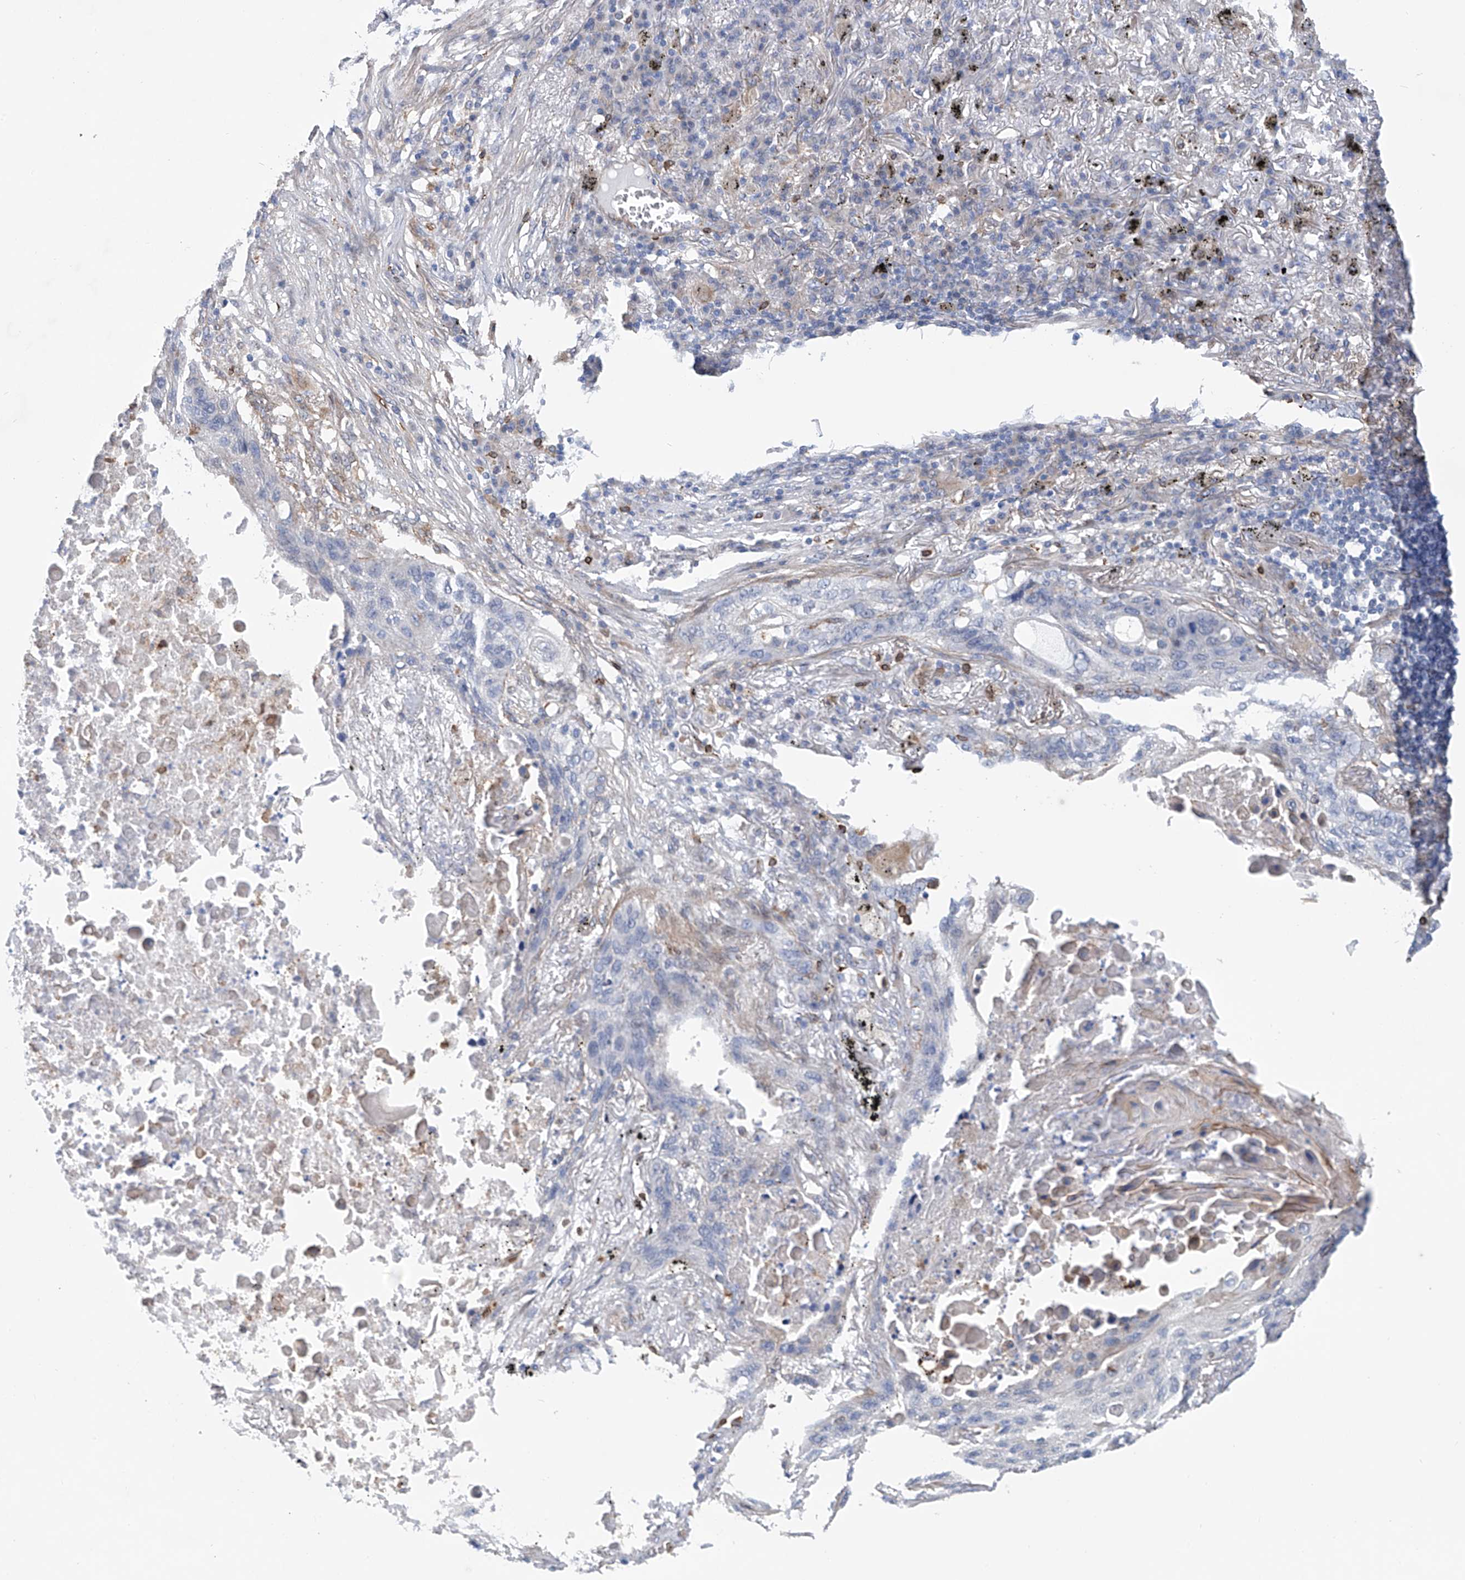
{"staining": {"intensity": "negative", "quantity": "none", "location": "none"}, "tissue": "lung cancer", "cell_type": "Tumor cells", "image_type": "cancer", "snomed": [{"axis": "morphology", "description": "Squamous cell carcinoma, NOS"}, {"axis": "topography", "description": "Lung"}], "caption": "Tumor cells show no significant staining in lung cancer (squamous cell carcinoma).", "gene": "TNN", "patient": {"sex": "female", "age": 63}}